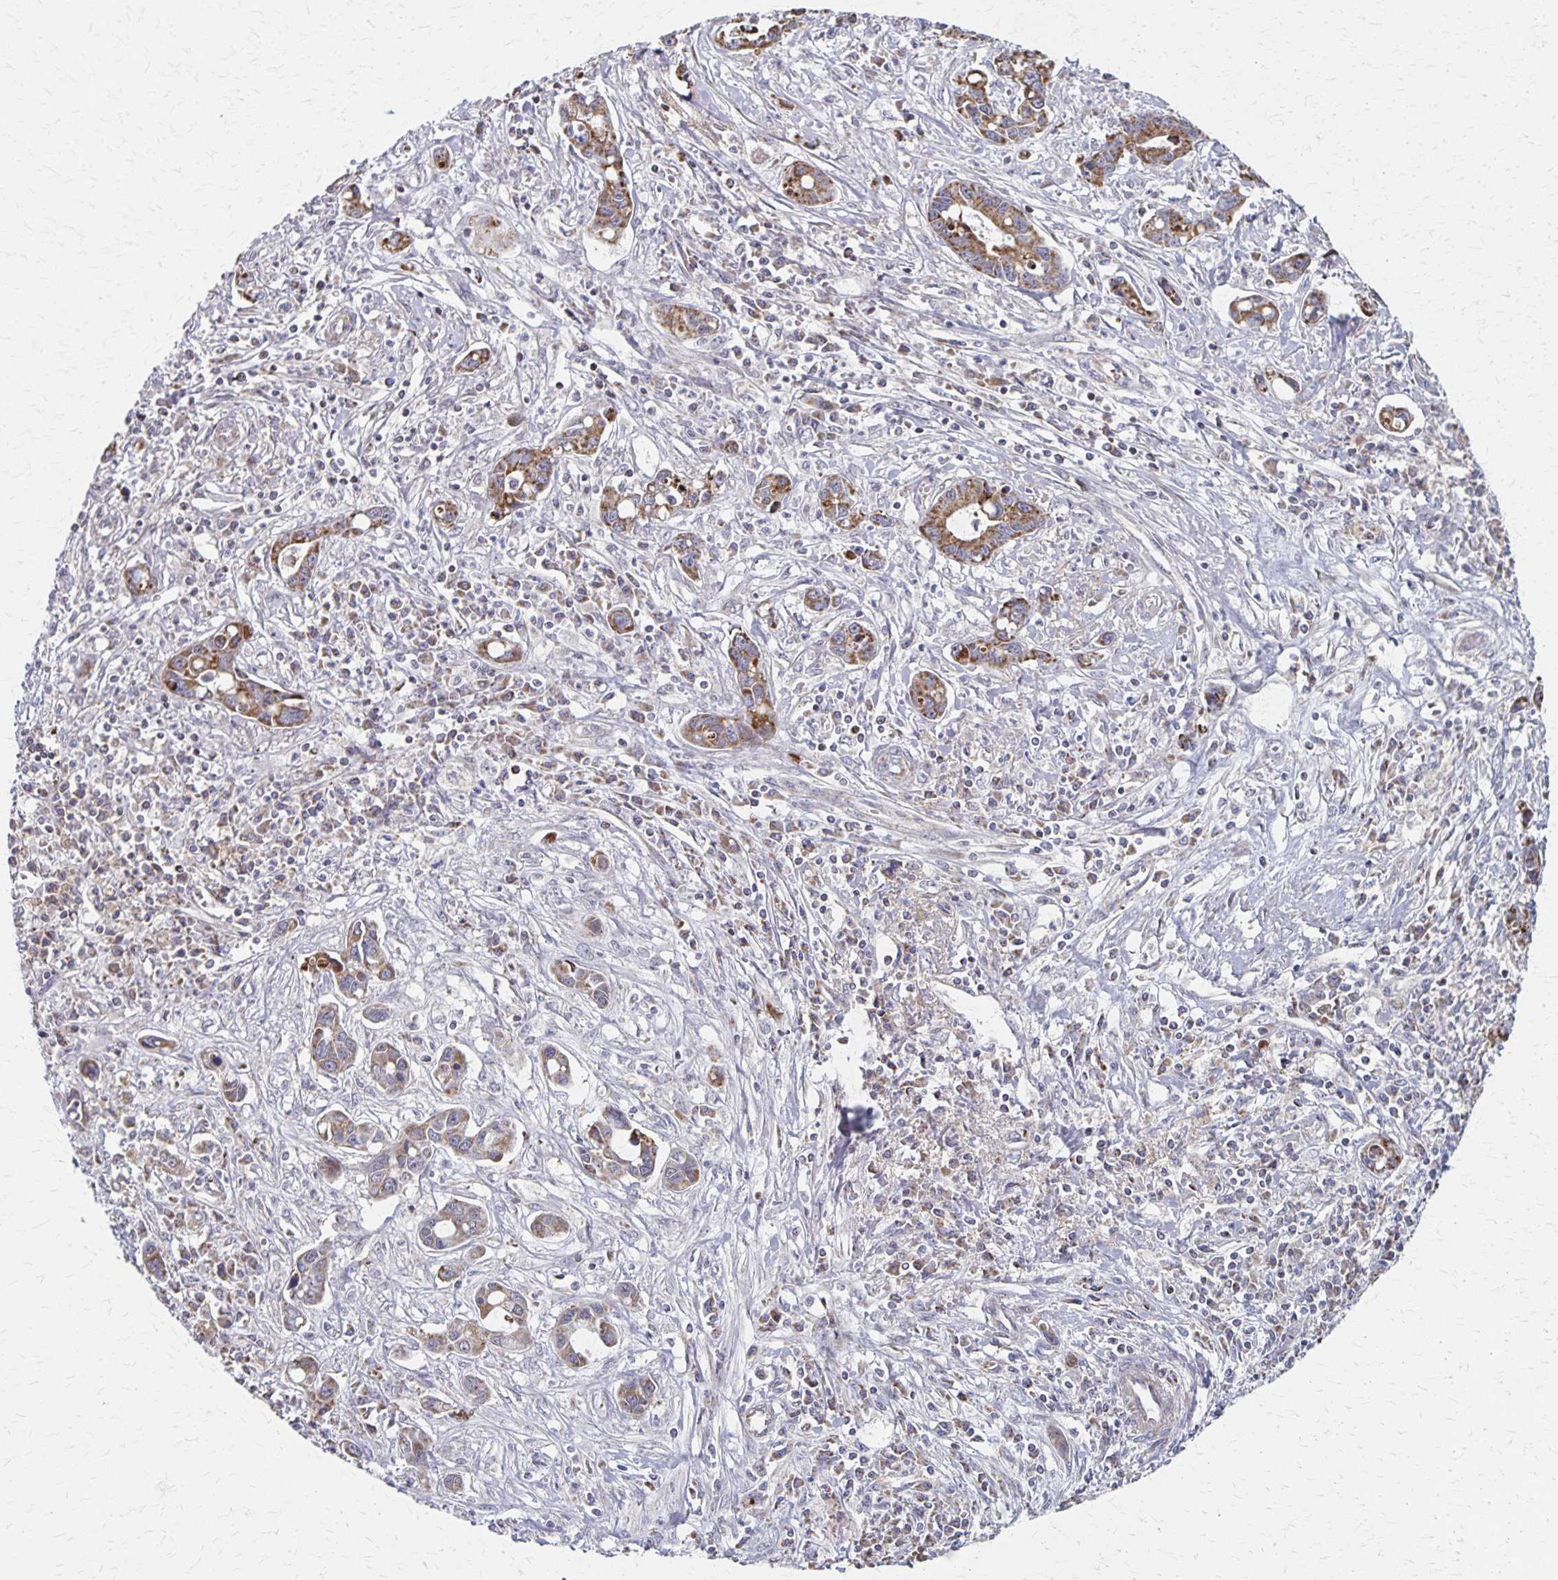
{"staining": {"intensity": "moderate", "quantity": ">75%", "location": "cytoplasmic/membranous"}, "tissue": "liver cancer", "cell_type": "Tumor cells", "image_type": "cancer", "snomed": [{"axis": "morphology", "description": "Cholangiocarcinoma"}, {"axis": "topography", "description": "Liver"}], "caption": "Immunohistochemical staining of cholangiocarcinoma (liver) displays medium levels of moderate cytoplasmic/membranous positivity in about >75% of tumor cells. The staining was performed using DAB to visualize the protein expression in brown, while the nuclei were stained in blue with hematoxylin (Magnification: 20x).", "gene": "DYRK4", "patient": {"sex": "male", "age": 58}}